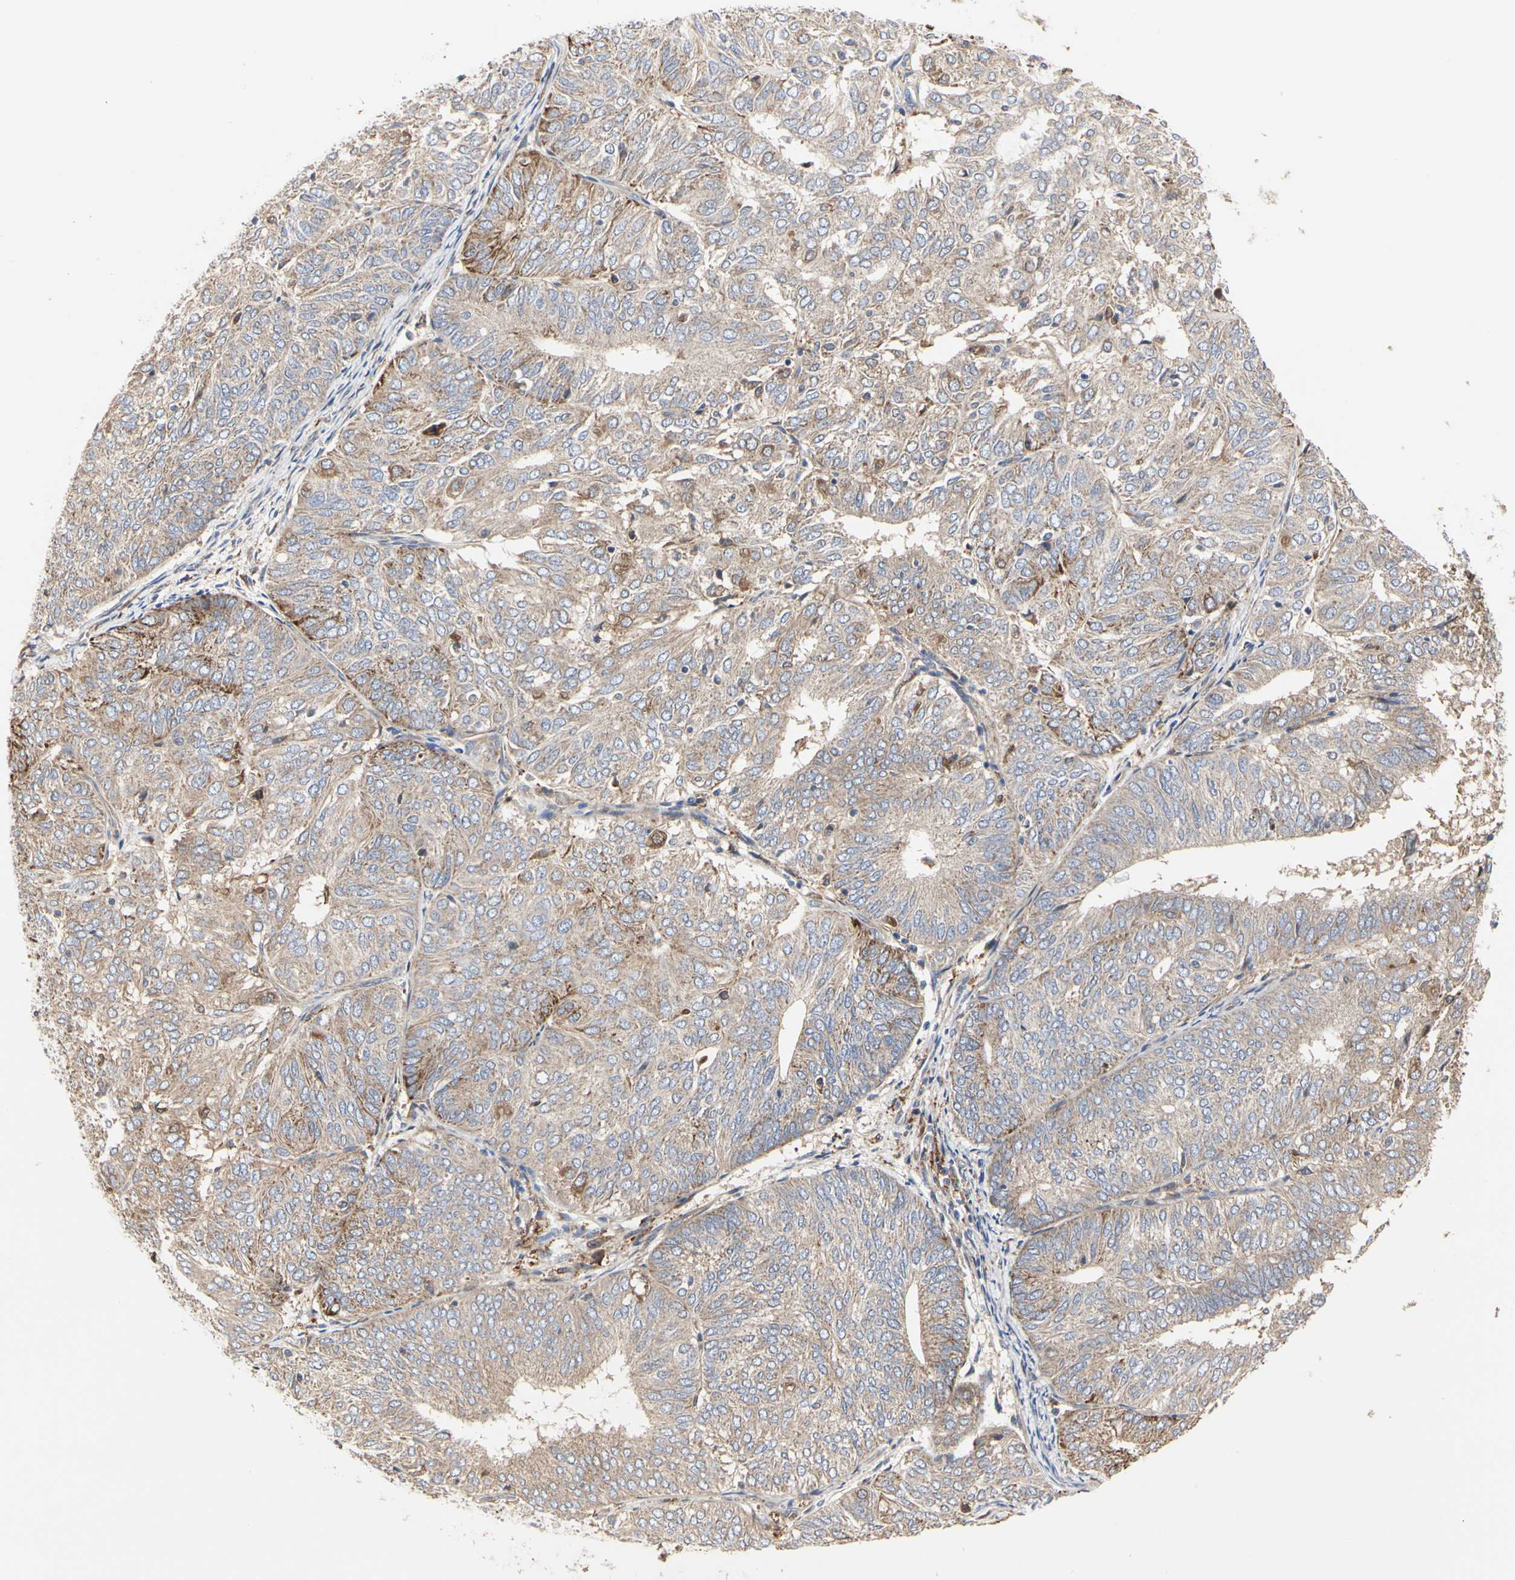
{"staining": {"intensity": "weak", "quantity": ">75%", "location": "cytoplasmic/membranous"}, "tissue": "endometrial cancer", "cell_type": "Tumor cells", "image_type": "cancer", "snomed": [{"axis": "morphology", "description": "Adenocarcinoma, NOS"}, {"axis": "topography", "description": "Uterus"}], "caption": "A brown stain labels weak cytoplasmic/membranous staining of a protein in endometrial cancer (adenocarcinoma) tumor cells. (DAB IHC with brightfield microscopy, high magnification).", "gene": "C3orf52", "patient": {"sex": "female", "age": 60}}